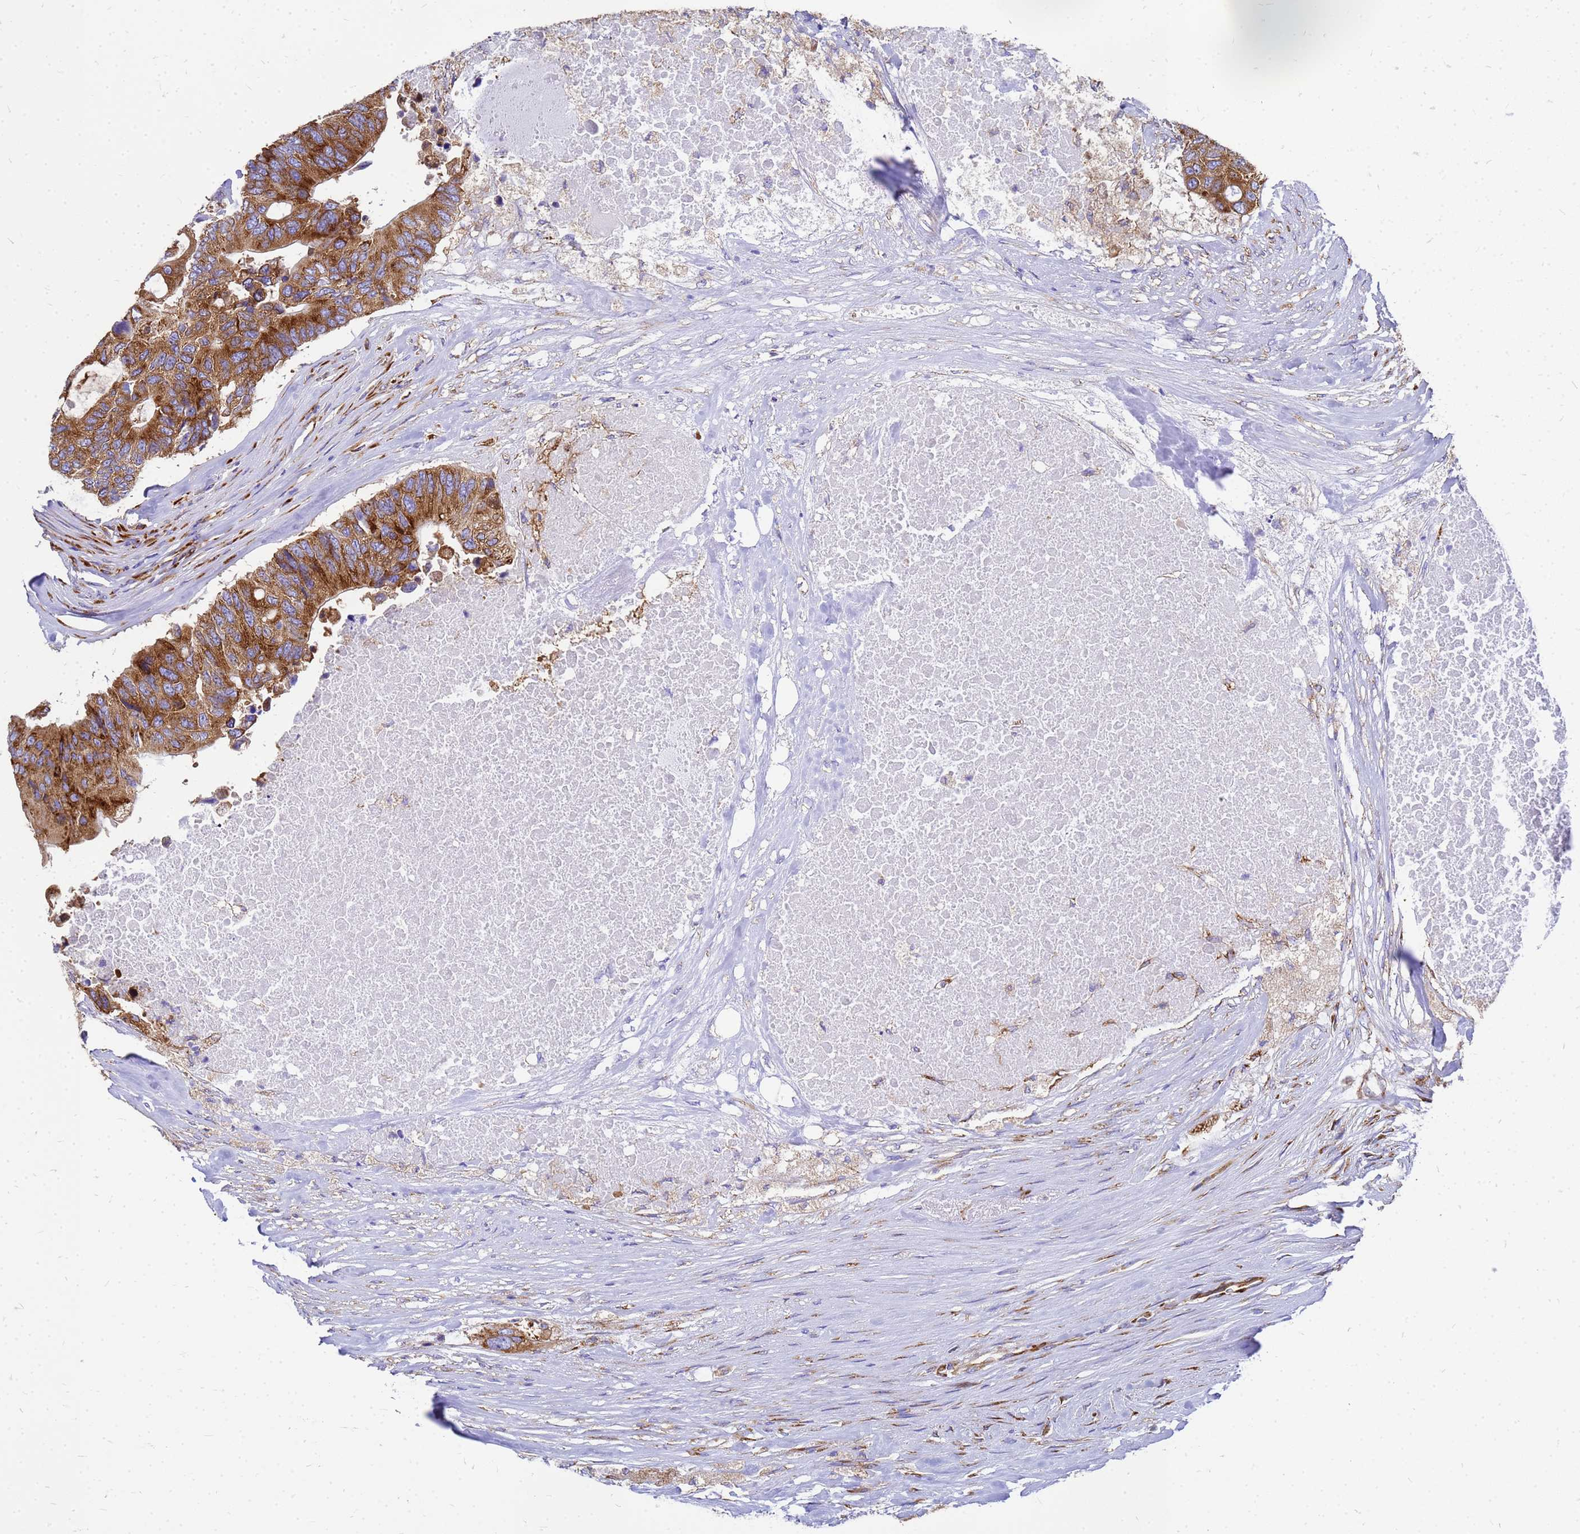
{"staining": {"intensity": "strong", "quantity": ">75%", "location": "cytoplasmic/membranous"}, "tissue": "colorectal cancer", "cell_type": "Tumor cells", "image_type": "cancer", "snomed": [{"axis": "morphology", "description": "Adenocarcinoma, NOS"}, {"axis": "topography", "description": "Colon"}], "caption": "Immunohistochemistry (IHC) image of adenocarcinoma (colorectal) stained for a protein (brown), which displays high levels of strong cytoplasmic/membranous positivity in about >75% of tumor cells.", "gene": "EEF1D", "patient": {"sex": "male", "age": 71}}